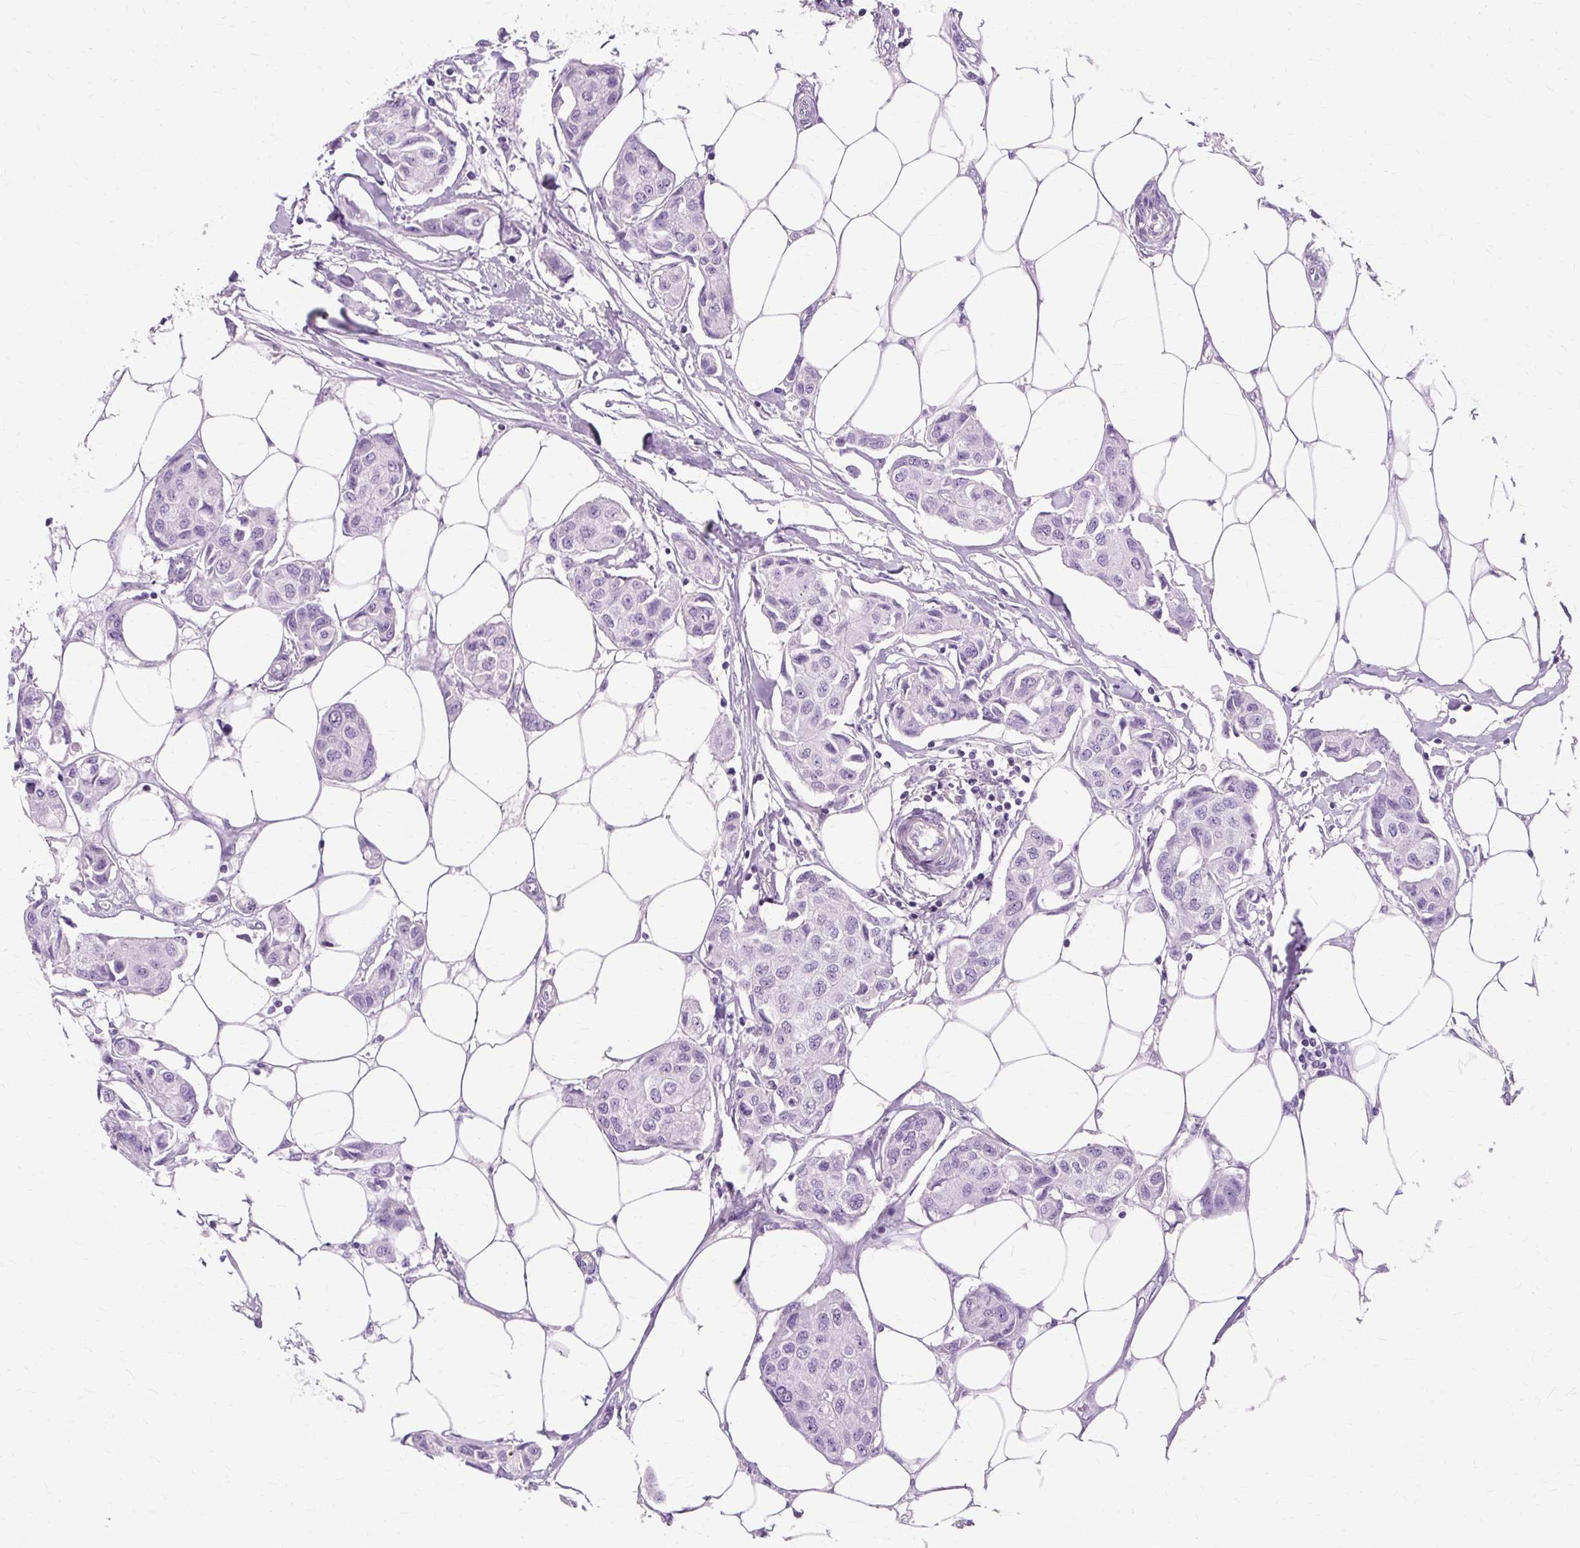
{"staining": {"intensity": "negative", "quantity": "none", "location": "none"}, "tissue": "breast cancer", "cell_type": "Tumor cells", "image_type": "cancer", "snomed": [{"axis": "morphology", "description": "Duct carcinoma"}, {"axis": "topography", "description": "Breast"}, {"axis": "topography", "description": "Lymph node"}], "caption": "This is an immunohistochemistry photomicrograph of breast cancer. There is no expression in tumor cells.", "gene": "TMEM89", "patient": {"sex": "female", "age": 80}}